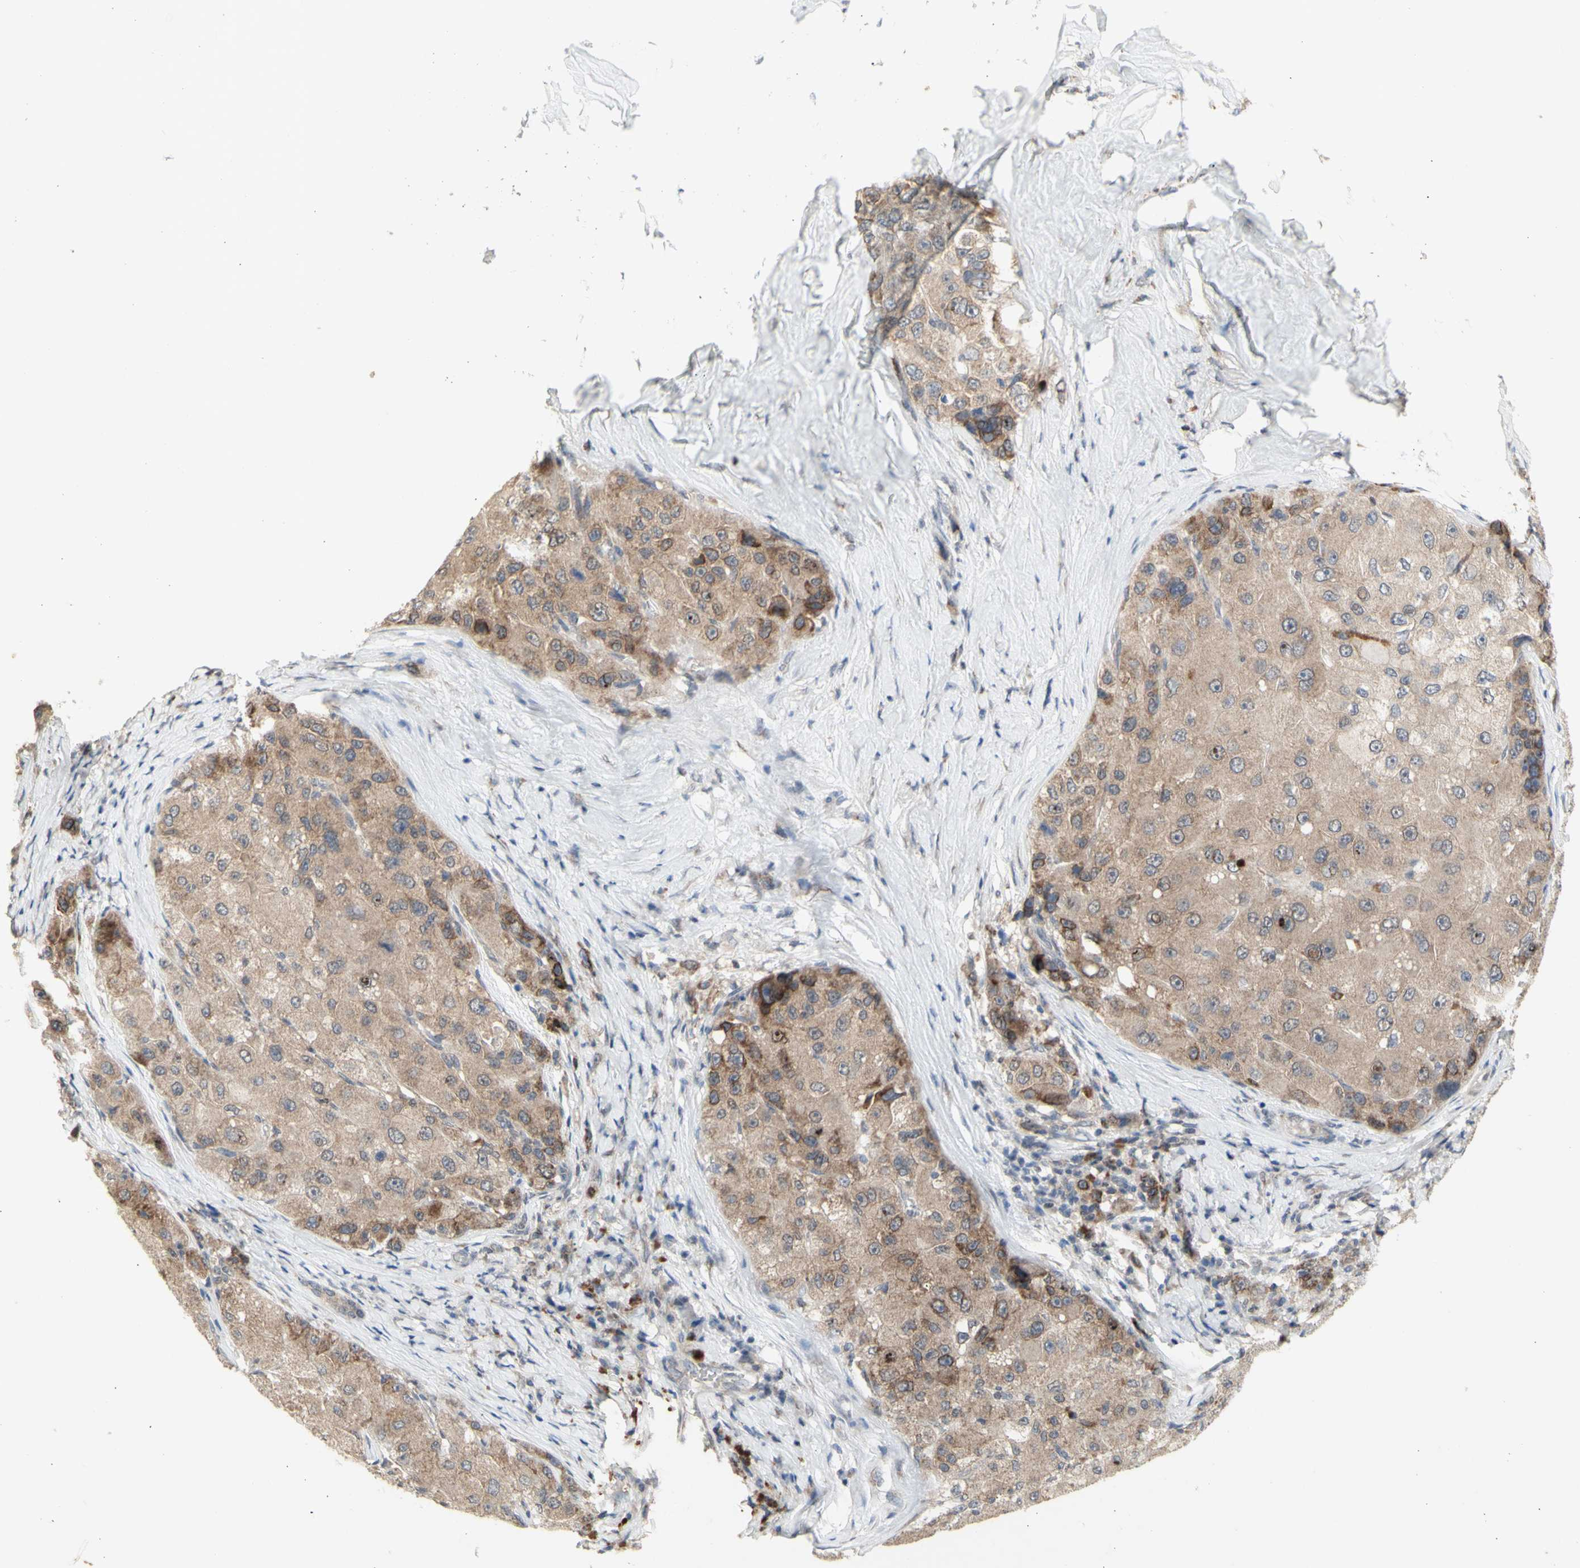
{"staining": {"intensity": "weak", "quantity": ">75%", "location": "cytoplasmic/membranous"}, "tissue": "liver cancer", "cell_type": "Tumor cells", "image_type": "cancer", "snomed": [{"axis": "morphology", "description": "Carcinoma, Hepatocellular, NOS"}, {"axis": "topography", "description": "Liver"}], "caption": "IHC photomicrograph of human liver cancer stained for a protein (brown), which demonstrates low levels of weak cytoplasmic/membranous expression in approximately >75% of tumor cells.", "gene": "NLRP1", "patient": {"sex": "male", "age": 80}}